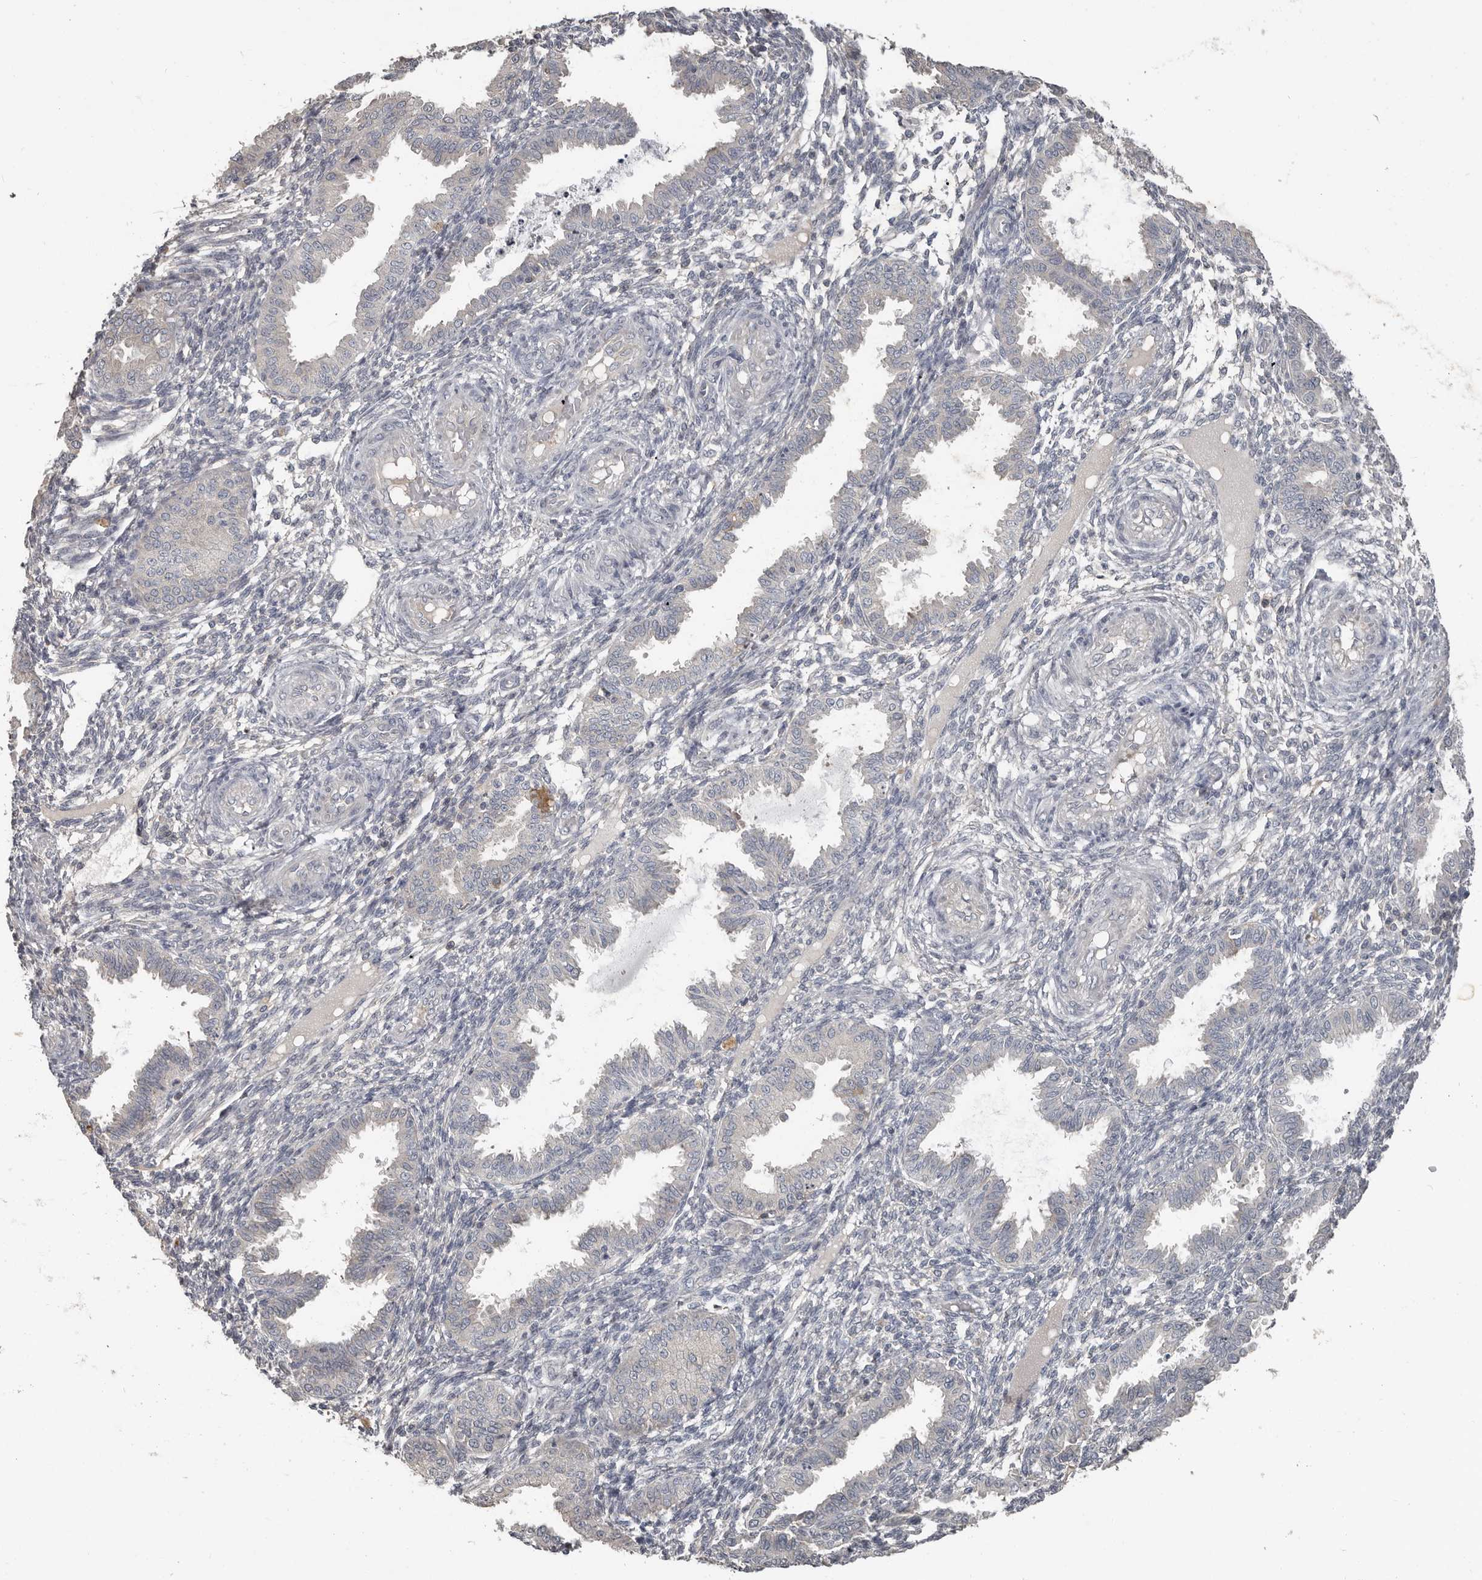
{"staining": {"intensity": "negative", "quantity": "none", "location": "none"}, "tissue": "endometrium", "cell_type": "Cells in endometrial stroma", "image_type": "normal", "snomed": [{"axis": "morphology", "description": "Normal tissue, NOS"}, {"axis": "topography", "description": "Endometrium"}], "caption": "A photomicrograph of endometrium stained for a protein reveals no brown staining in cells in endometrial stroma. (Brightfield microscopy of DAB immunohistochemistry at high magnification).", "gene": "CA6", "patient": {"sex": "female", "age": 33}}